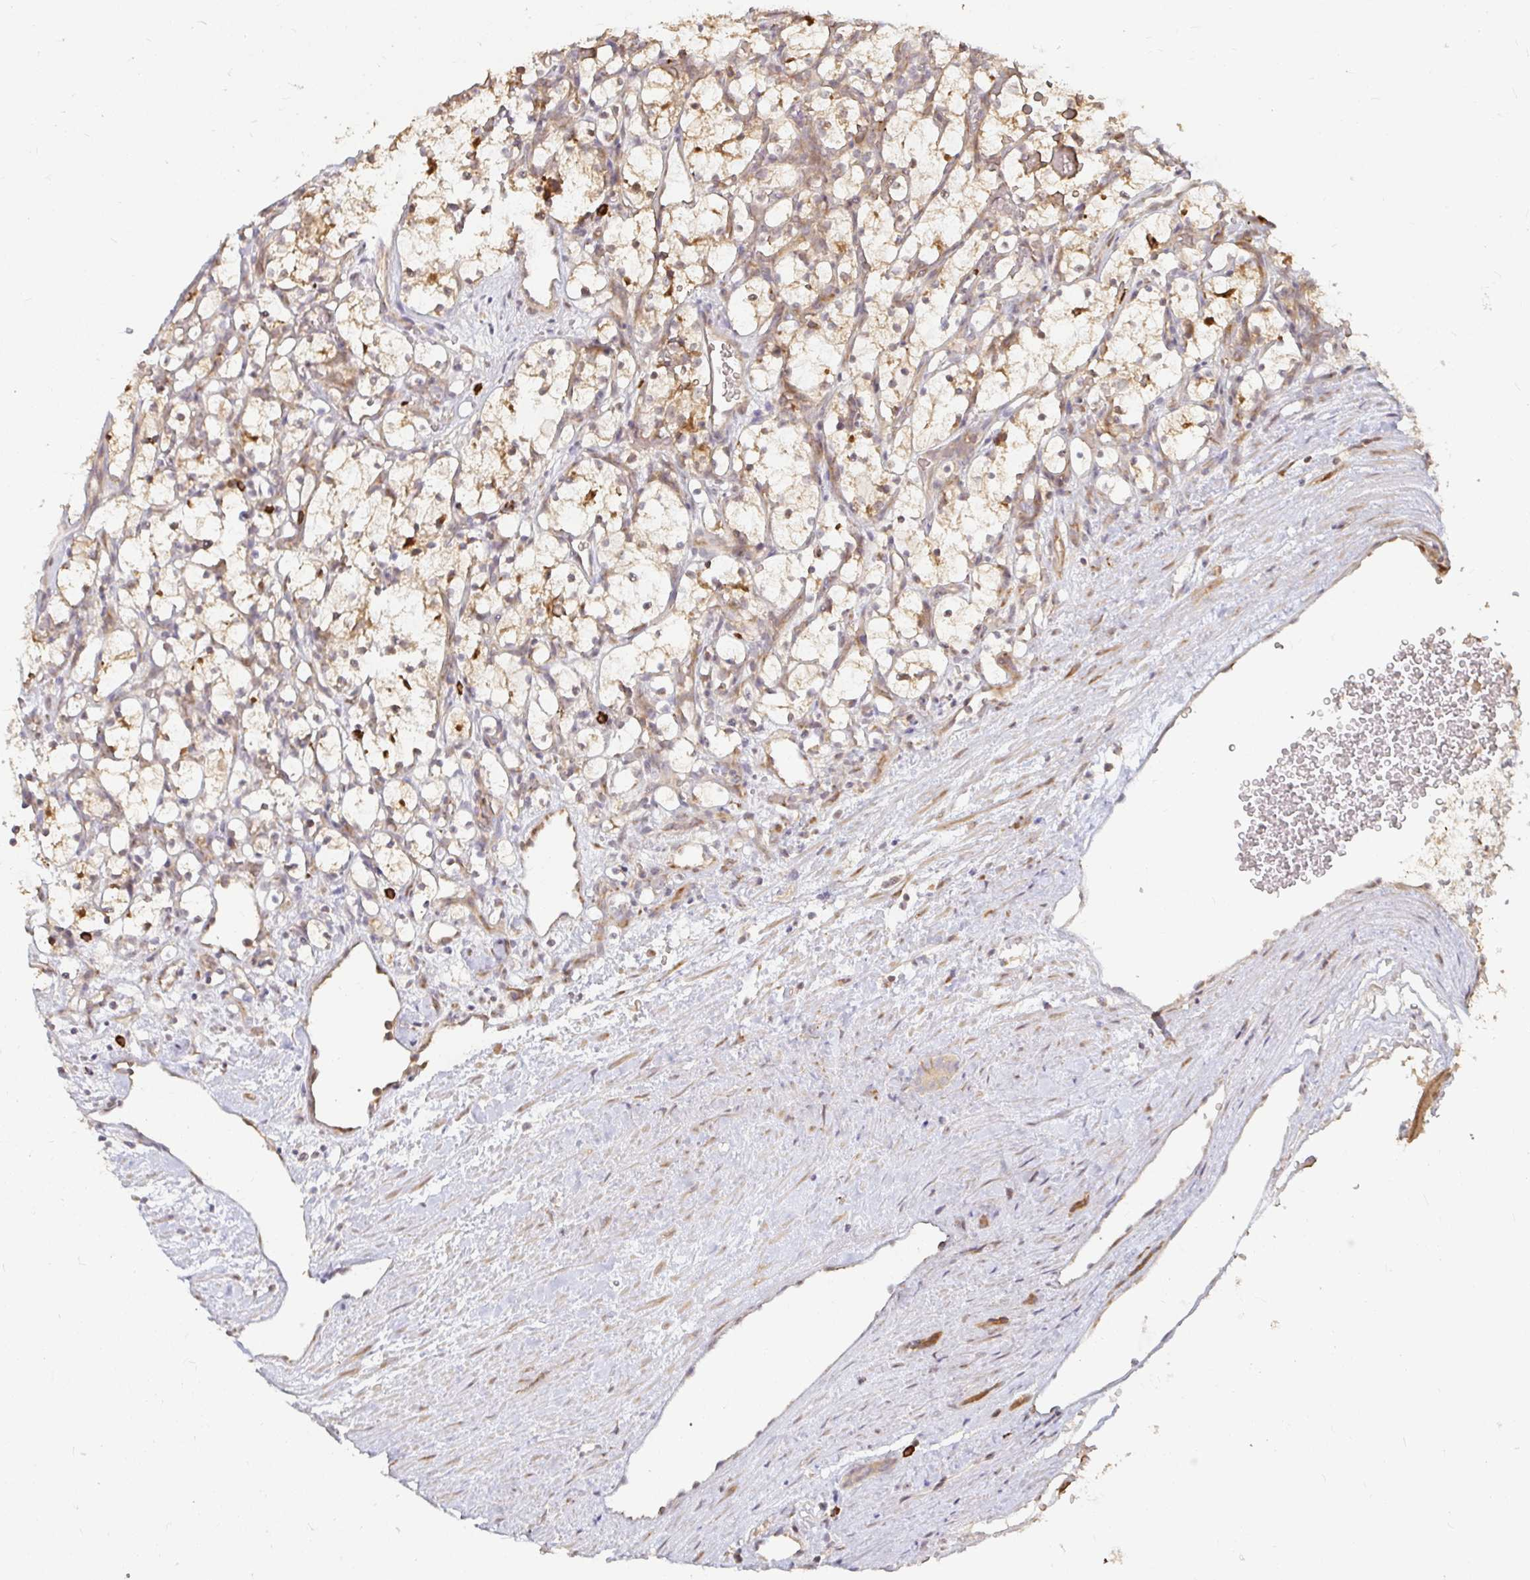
{"staining": {"intensity": "weak", "quantity": ">75%", "location": "cytoplasmic/membranous"}, "tissue": "renal cancer", "cell_type": "Tumor cells", "image_type": "cancer", "snomed": [{"axis": "morphology", "description": "Adenocarcinoma, NOS"}, {"axis": "topography", "description": "Kidney"}], "caption": "Adenocarcinoma (renal) stained with a protein marker demonstrates weak staining in tumor cells.", "gene": "CAST", "patient": {"sex": "female", "age": 69}}